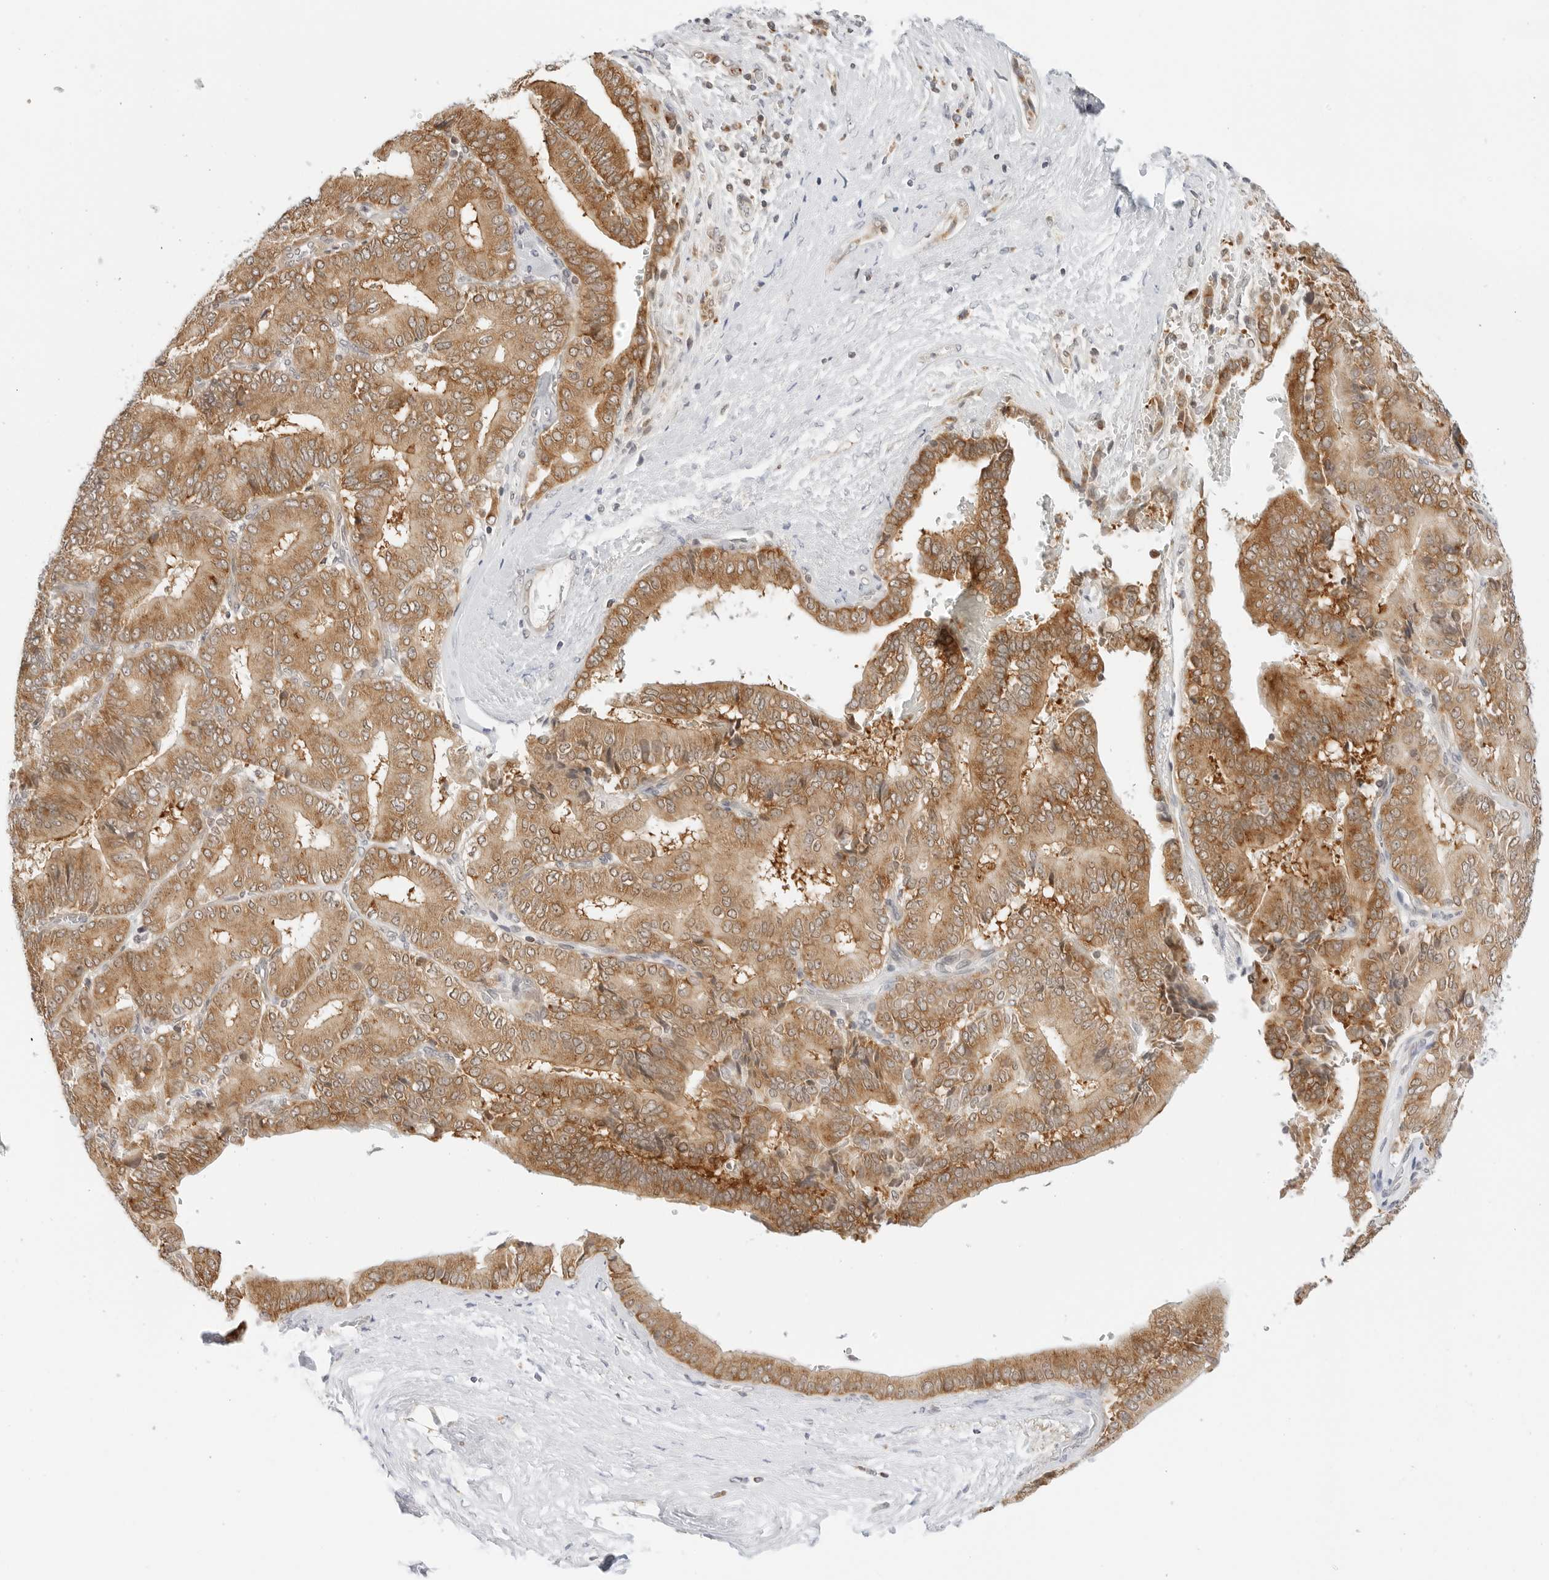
{"staining": {"intensity": "moderate", "quantity": ">75%", "location": "cytoplasmic/membranous"}, "tissue": "liver cancer", "cell_type": "Tumor cells", "image_type": "cancer", "snomed": [{"axis": "morphology", "description": "Cholangiocarcinoma"}, {"axis": "topography", "description": "Liver"}], "caption": "Cholangiocarcinoma (liver) stained with immunohistochemistry (IHC) exhibits moderate cytoplasmic/membranous expression in about >75% of tumor cells.", "gene": "GORAB", "patient": {"sex": "female", "age": 75}}